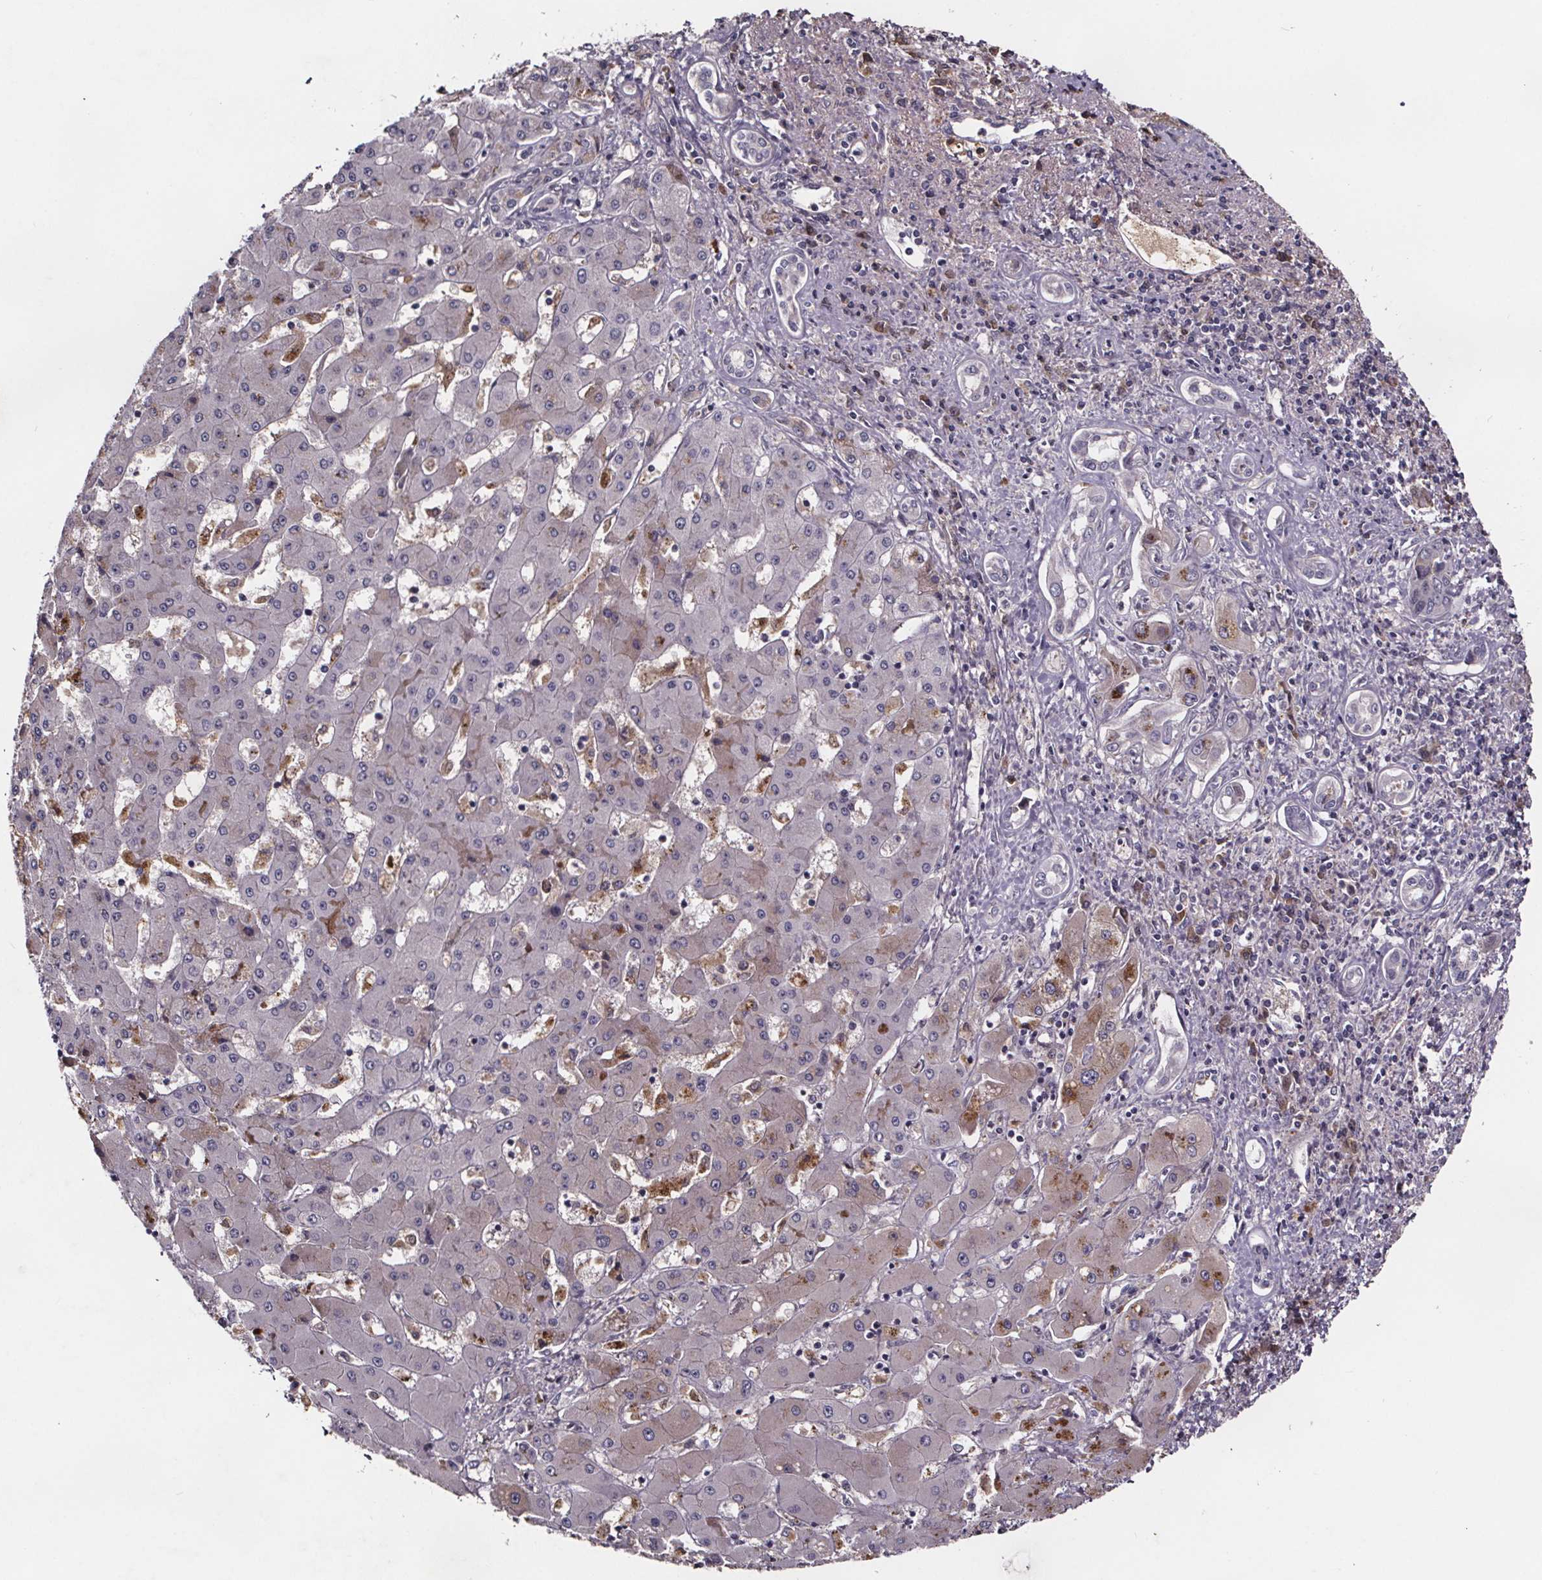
{"staining": {"intensity": "negative", "quantity": "none", "location": "none"}, "tissue": "liver cancer", "cell_type": "Tumor cells", "image_type": "cancer", "snomed": [{"axis": "morphology", "description": "Cholangiocarcinoma"}, {"axis": "topography", "description": "Liver"}], "caption": "An immunohistochemistry image of liver cholangiocarcinoma is shown. There is no staining in tumor cells of liver cholangiocarcinoma.", "gene": "NPHP4", "patient": {"sex": "male", "age": 67}}